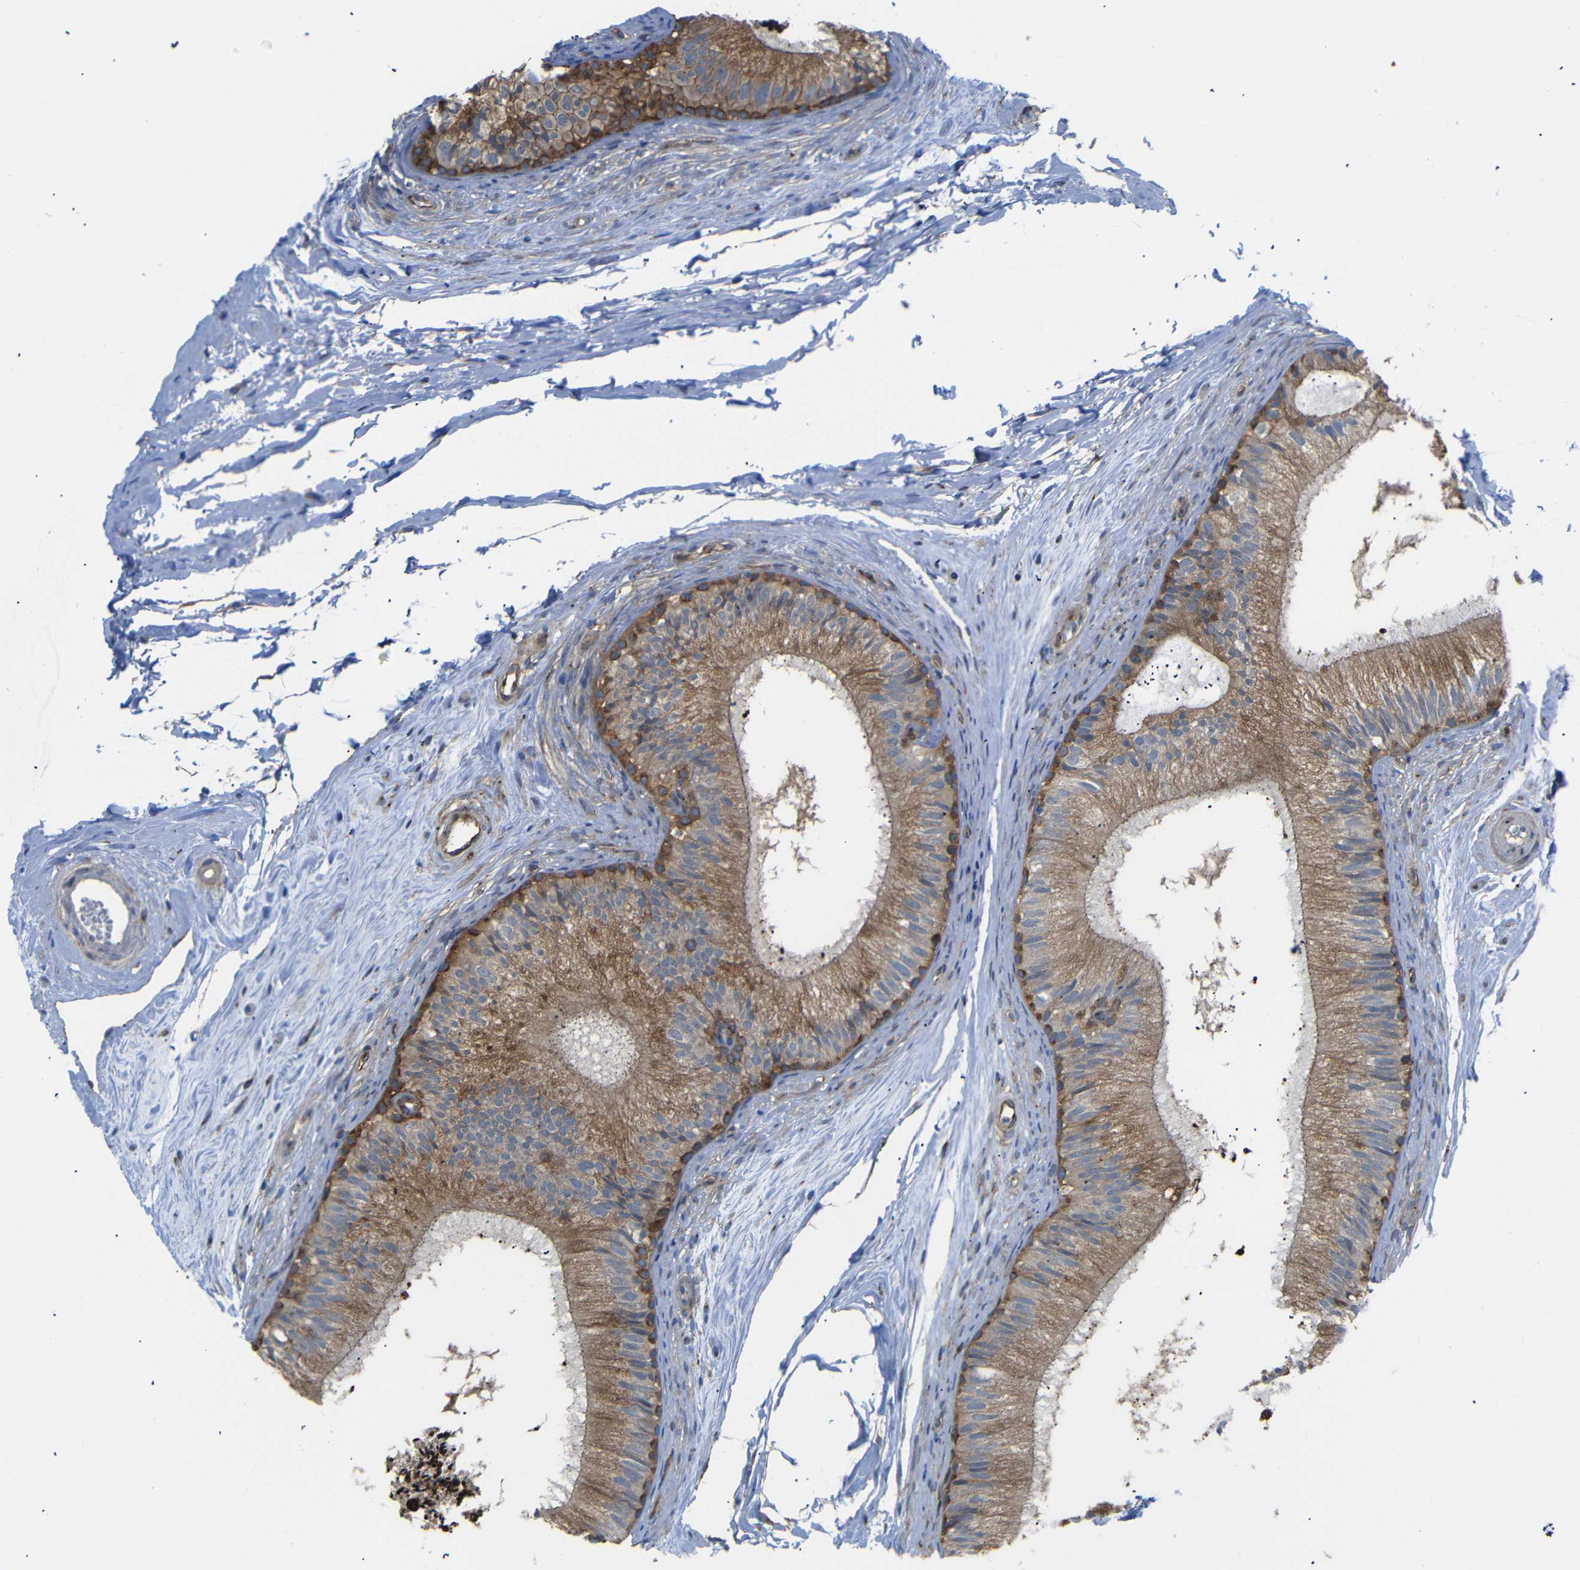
{"staining": {"intensity": "moderate", "quantity": ">75%", "location": "cytoplasmic/membranous"}, "tissue": "epididymis", "cell_type": "Glandular cells", "image_type": "normal", "snomed": [{"axis": "morphology", "description": "Normal tissue, NOS"}, {"axis": "topography", "description": "Epididymis"}], "caption": "The micrograph exhibits immunohistochemical staining of unremarkable epididymis. There is moderate cytoplasmic/membranous positivity is present in approximately >75% of glandular cells.", "gene": "SYPL1", "patient": {"sex": "male", "age": 56}}